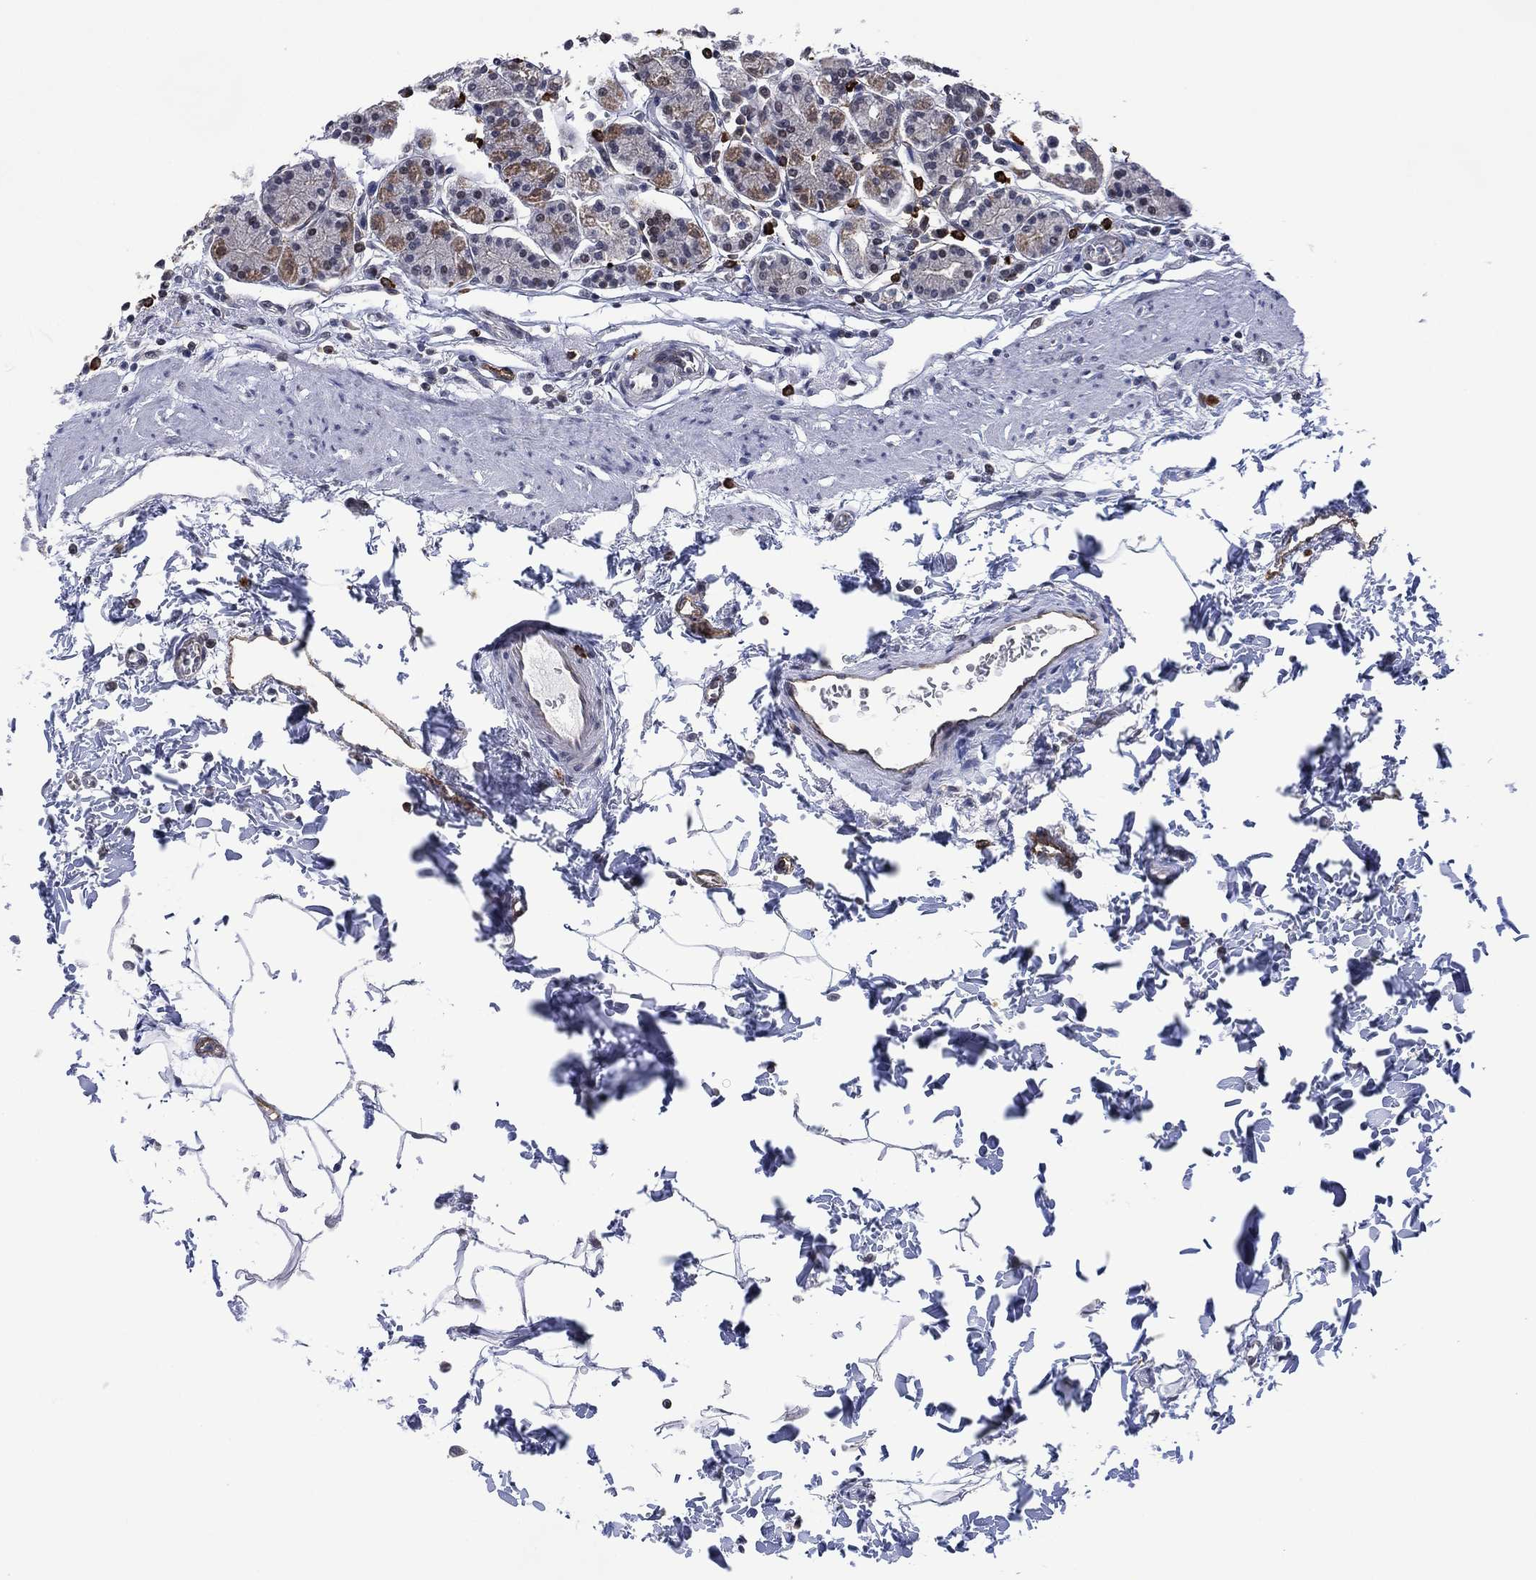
{"staining": {"intensity": "weak", "quantity": "<25%", "location": "cytoplasmic/membranous,nuclear"}, "tissue": "stomach", "cell_type": "Glandular cells", "image_type": "normal", "snomed": [{"axis": "morphology", "description": "Normal tissue, NOS"}, {"axis": "topography", "description": "Stomach, upper"}, {"axis": "topography", "description": "Stomach"}], "caption": "Benign stomach was stained to show a protein in brown. There is no significant staining in glandular cells.", "gene": "DPP4", "patient": {"sex": "male", "age": 62}}